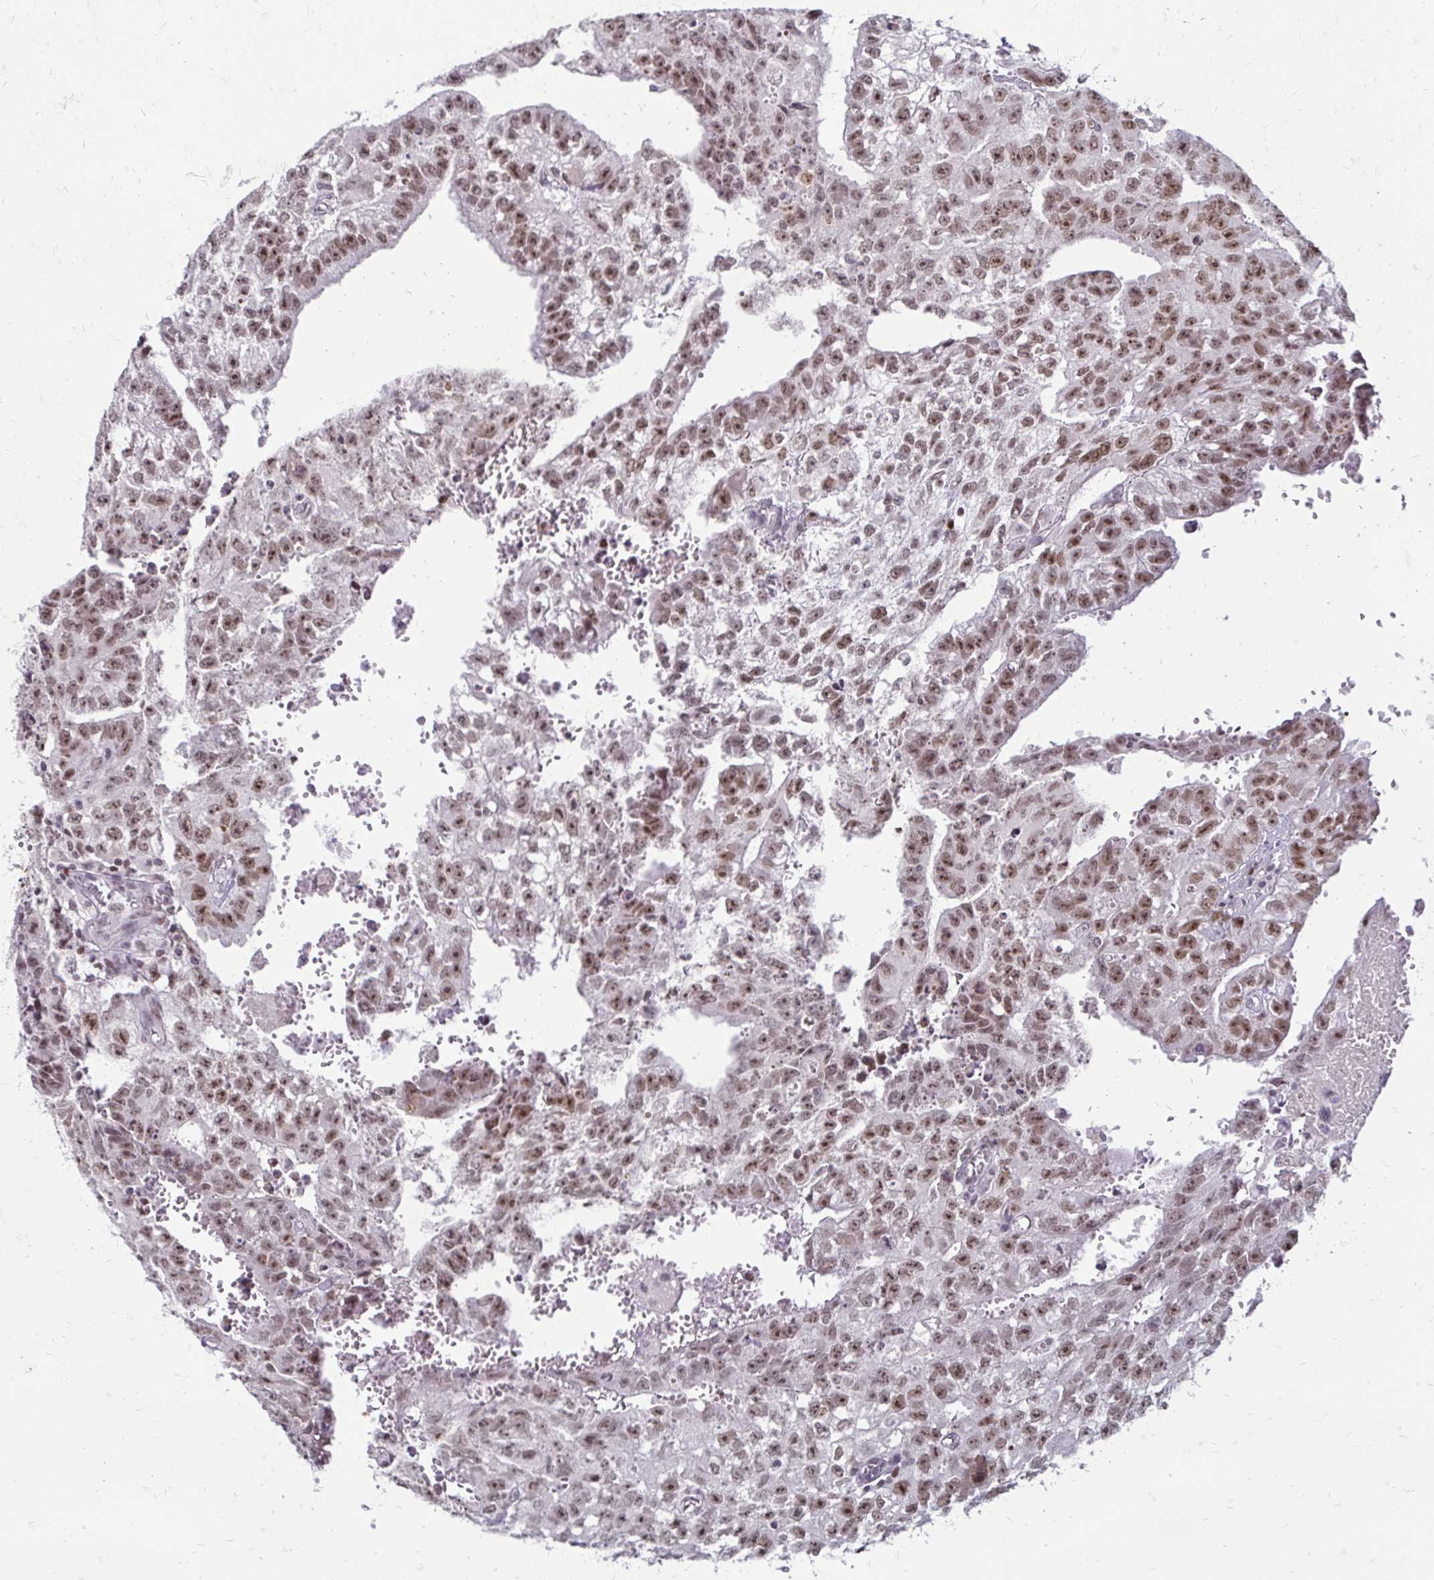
{"staining": {"intensity": "moderate", "quantity": ">75%", "location": "nuclear"}, "tissue": "testis cancer", "cell_type": "Tumor cells", "image_type": "cancer", "snomed": [{"axis": "morphology", "description": "Carcinoma, Embryonal, NOS"}, {"axis": "morphology", "description": "Teratoma, malignant, NOS"}, {"axis": "topography", "description": "Testis"}], "caption": "Testis malignant teratoma stained for a protein displays moderate nuclear positivity in tumor cells. (IHC, brightfield microscopy, high magnification).", "gene": "EED", "patient": {"sex": "male", "age": 24}}